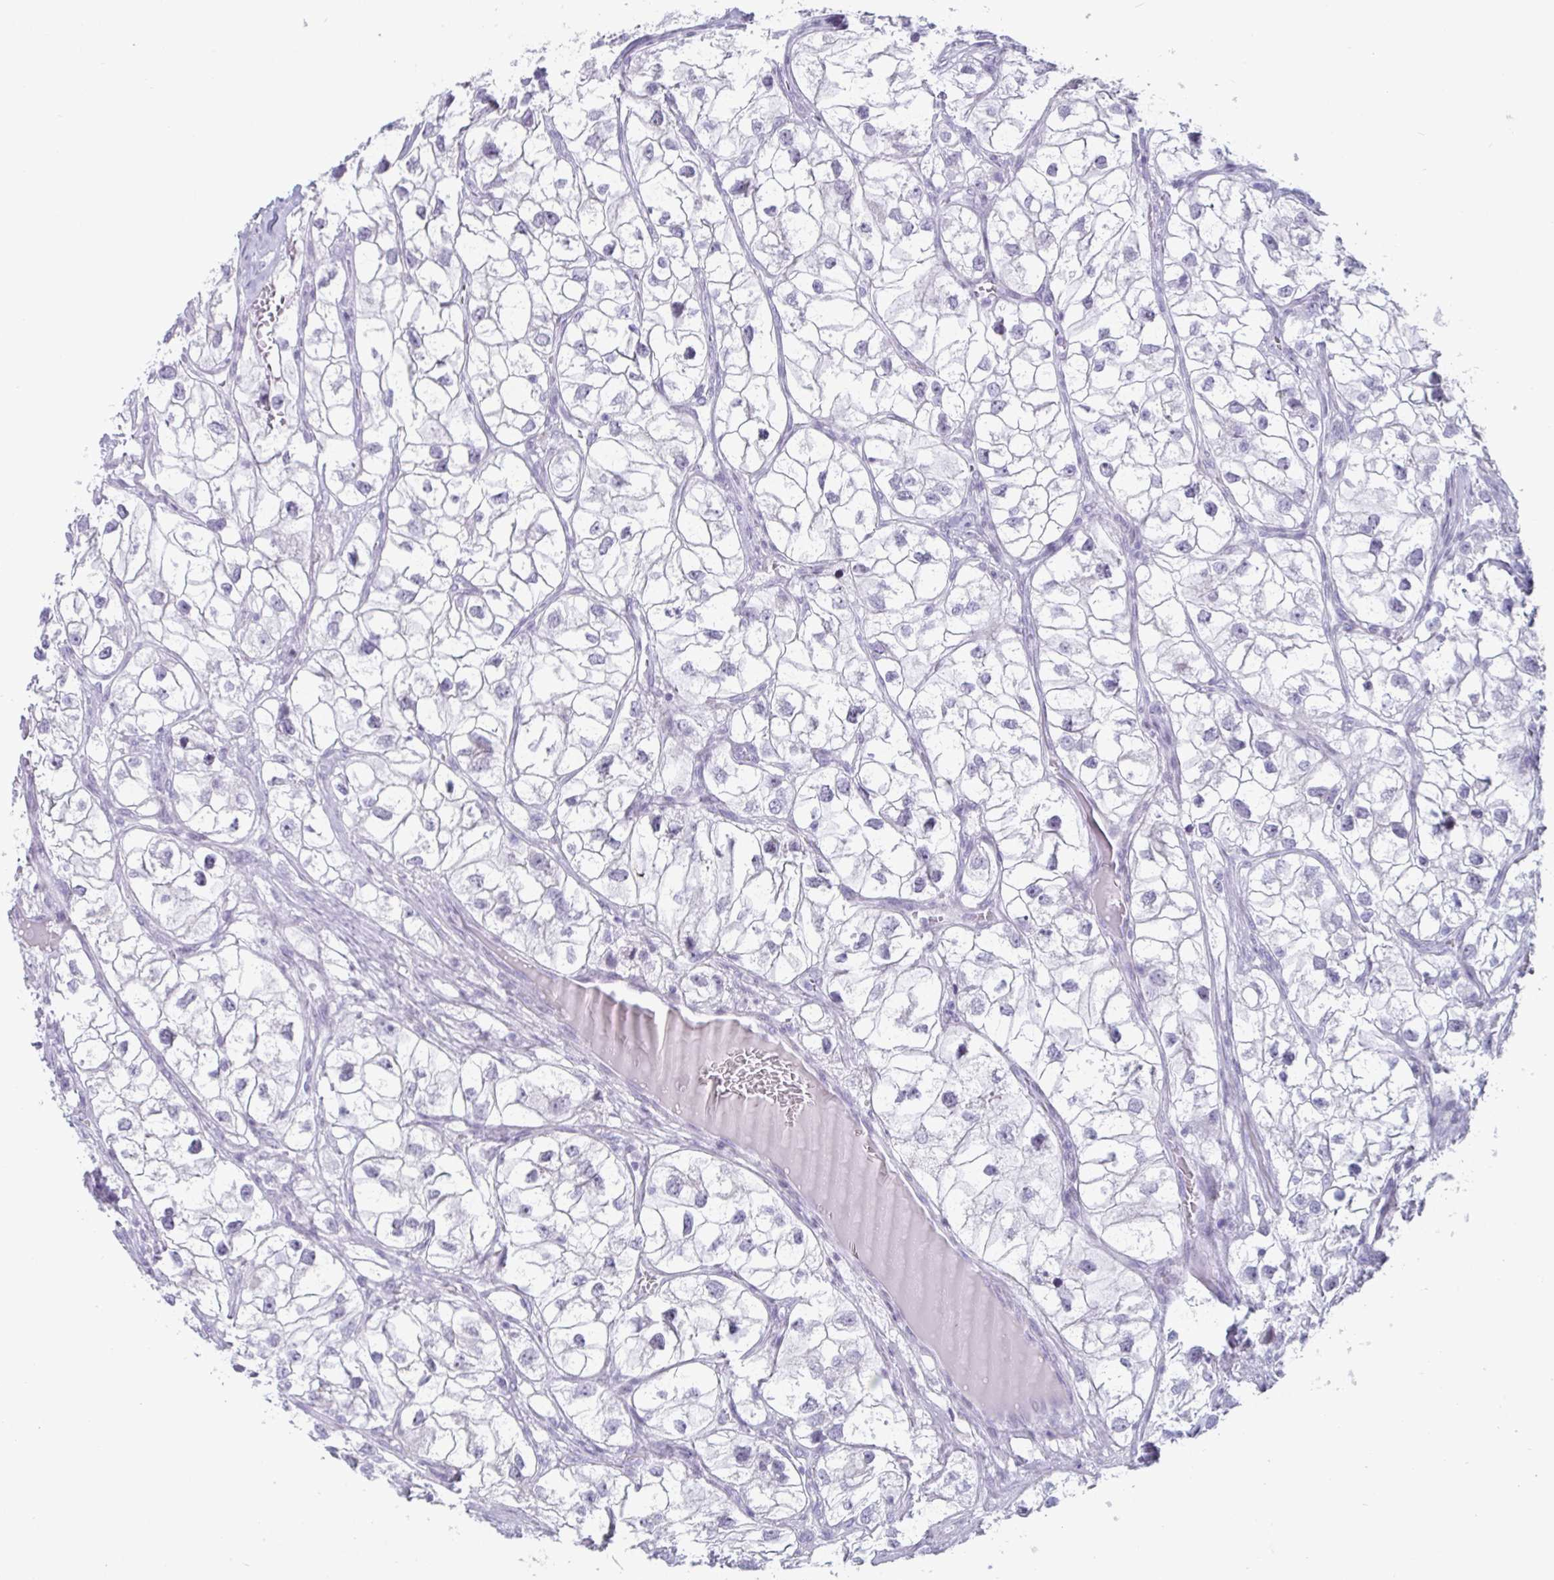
{"staining": {"intensity": "negative", "quantity": "none", "location": "none"}, "tissue": "renal cancer", "cell_type": "Tumor cells", "image_type": "cancer", "snomed": [{"axis": "morphology", "description": "Adenocarcinoma, NOS"}, {"axis": "topography", "description": "Kidney"}], "caption": "Immunohistochemistry photomicrograph of human renal cancer (adenocarcinoma) stained for a protein (brown), which displays no expression in tumor cells. (Brightfield microscopy of DAB (3,3'-diaminobenzidine) IHC at high magnification).", "gene": "VSIG10L", "patient": {"sex": "male", "age": 59}}